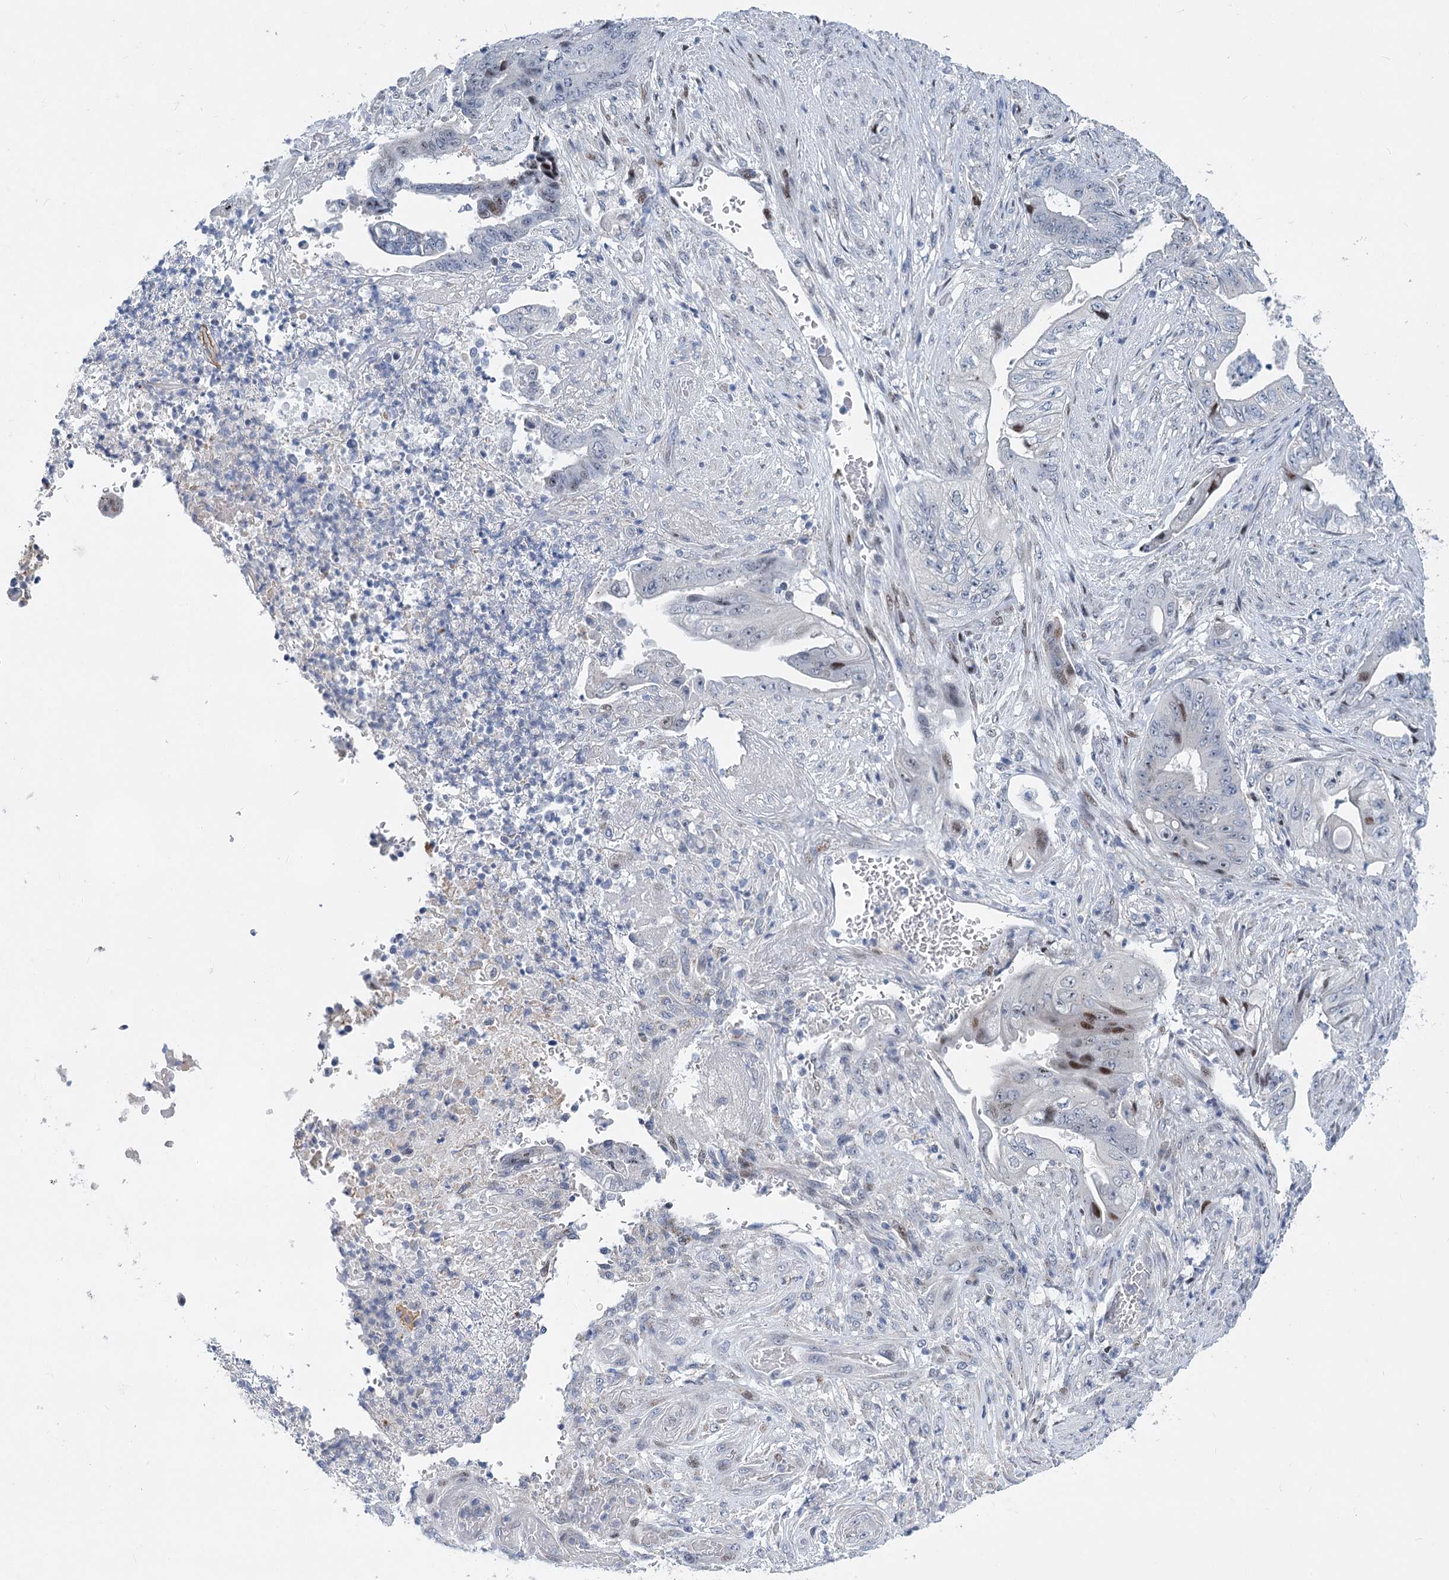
{"staining": {"intensity": "moderate", "quantity": "<25%", "location": "nuclear"}, "tissue": "stomach cancer", "cell_type": "Tumor cells", "image_type": "cancer", "snomed": [{"axis": "morphology", "description": "Adenocarcinoma, NOS"}, {"axis": "topography", "description": "Stomach"}], "caption": "This is an image of immunohistochemistry staining of stomach adenocarcinoma, which shows moderate positivity in the nuclear of tumor cells.", "gene": "CAMTA1", "patient": {"sex": "female", "age": 73}}